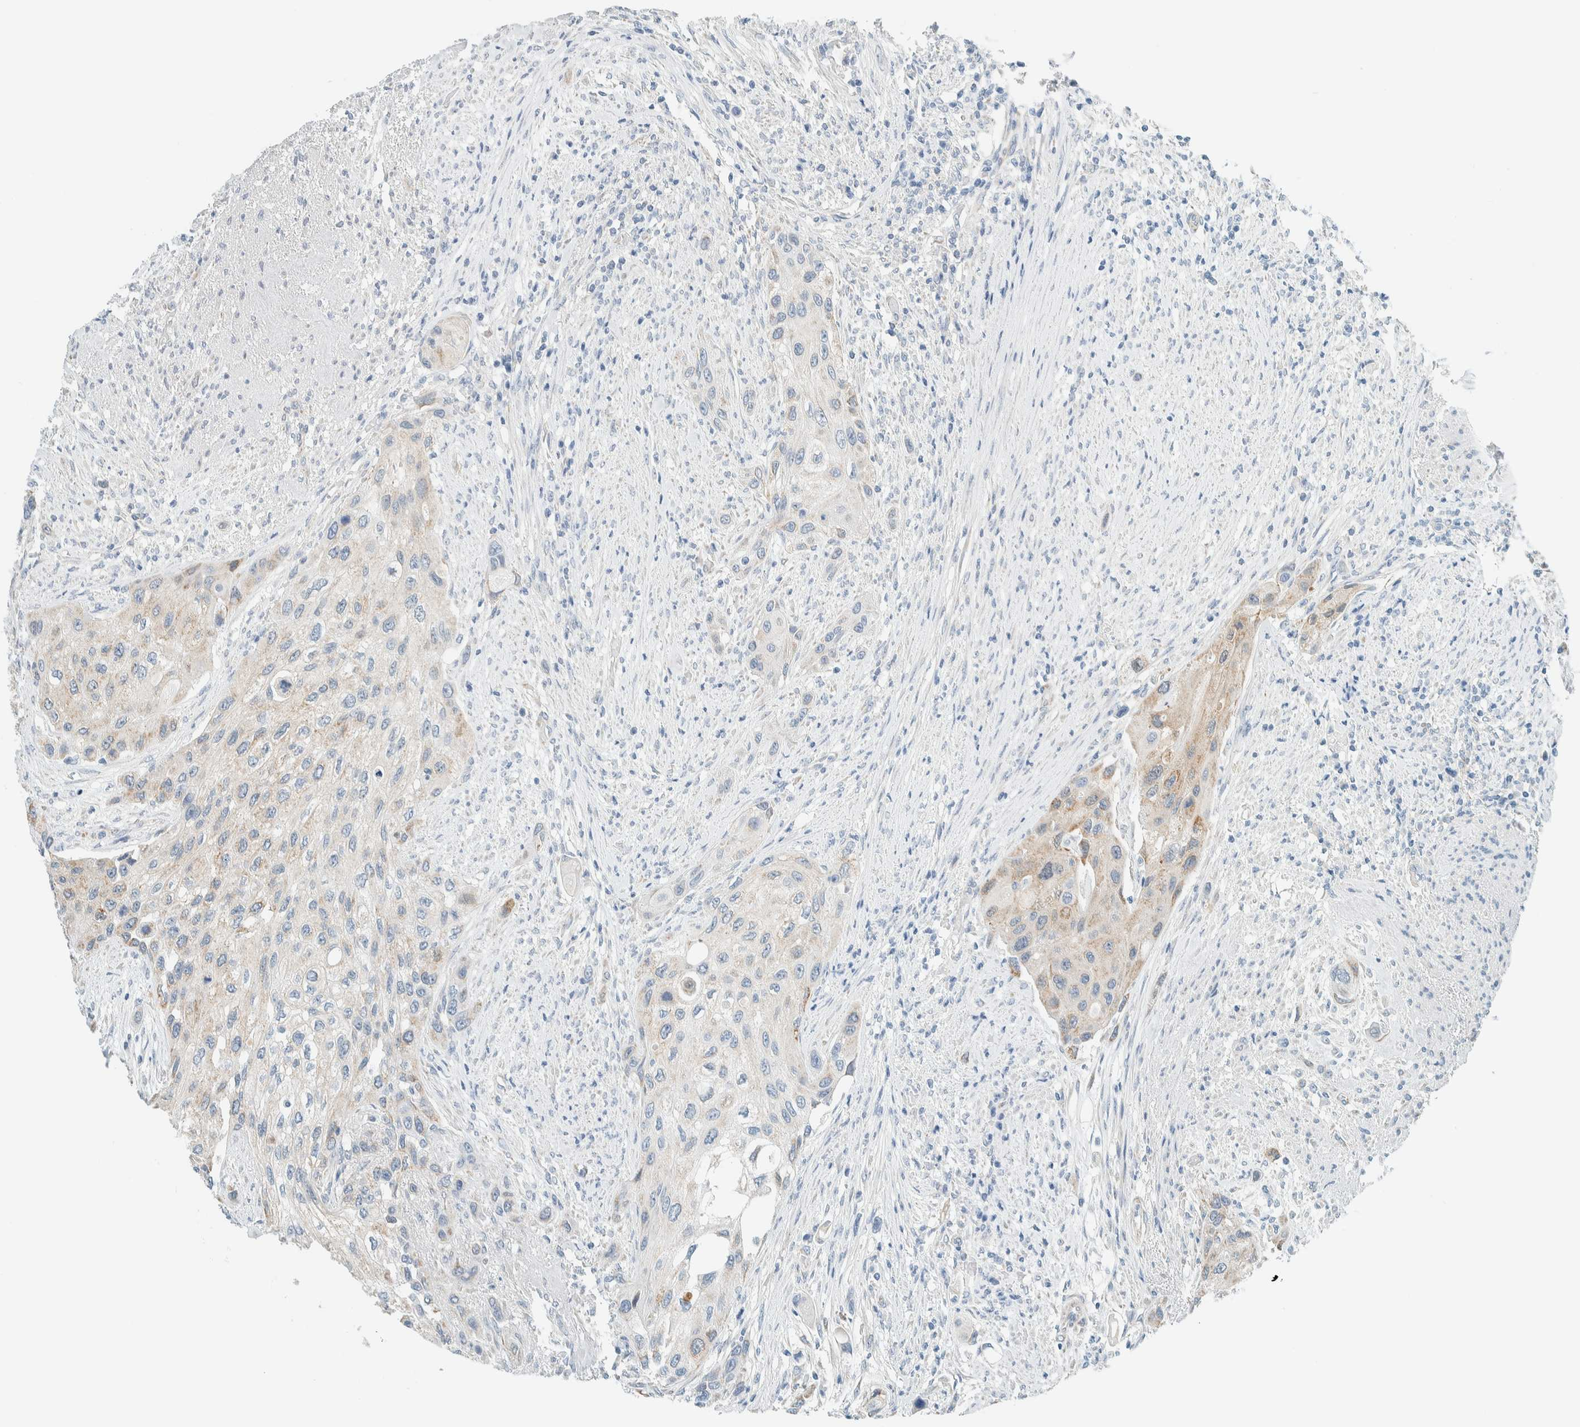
{"staining": {"intensity": "weak", "quantity": "25%-75%", "location": "cytoplasmic/membranous"}, "tissue": "urothelial cancer", "cell_type": "Tumor cells", "image_type": "cancer", "snomed": [{"axis": "morphology", "description": "Urothelial carcinoma, High grade"}, {"axis": "topography", "description": "Urinary bladder"}], "caption": "Weak cytoplasmic/membranous protein staining is present in approximately 25%-75% of tumor cells in urothelial cancer. The staining was performed using DAB (3,3'-diaminobenzidine), with brown indicating positive protein expression. Nuclei are stained blue with hematoxylin.", "gene": "ALDH7A1", "patient": {"sex": "female", "age": 56}}